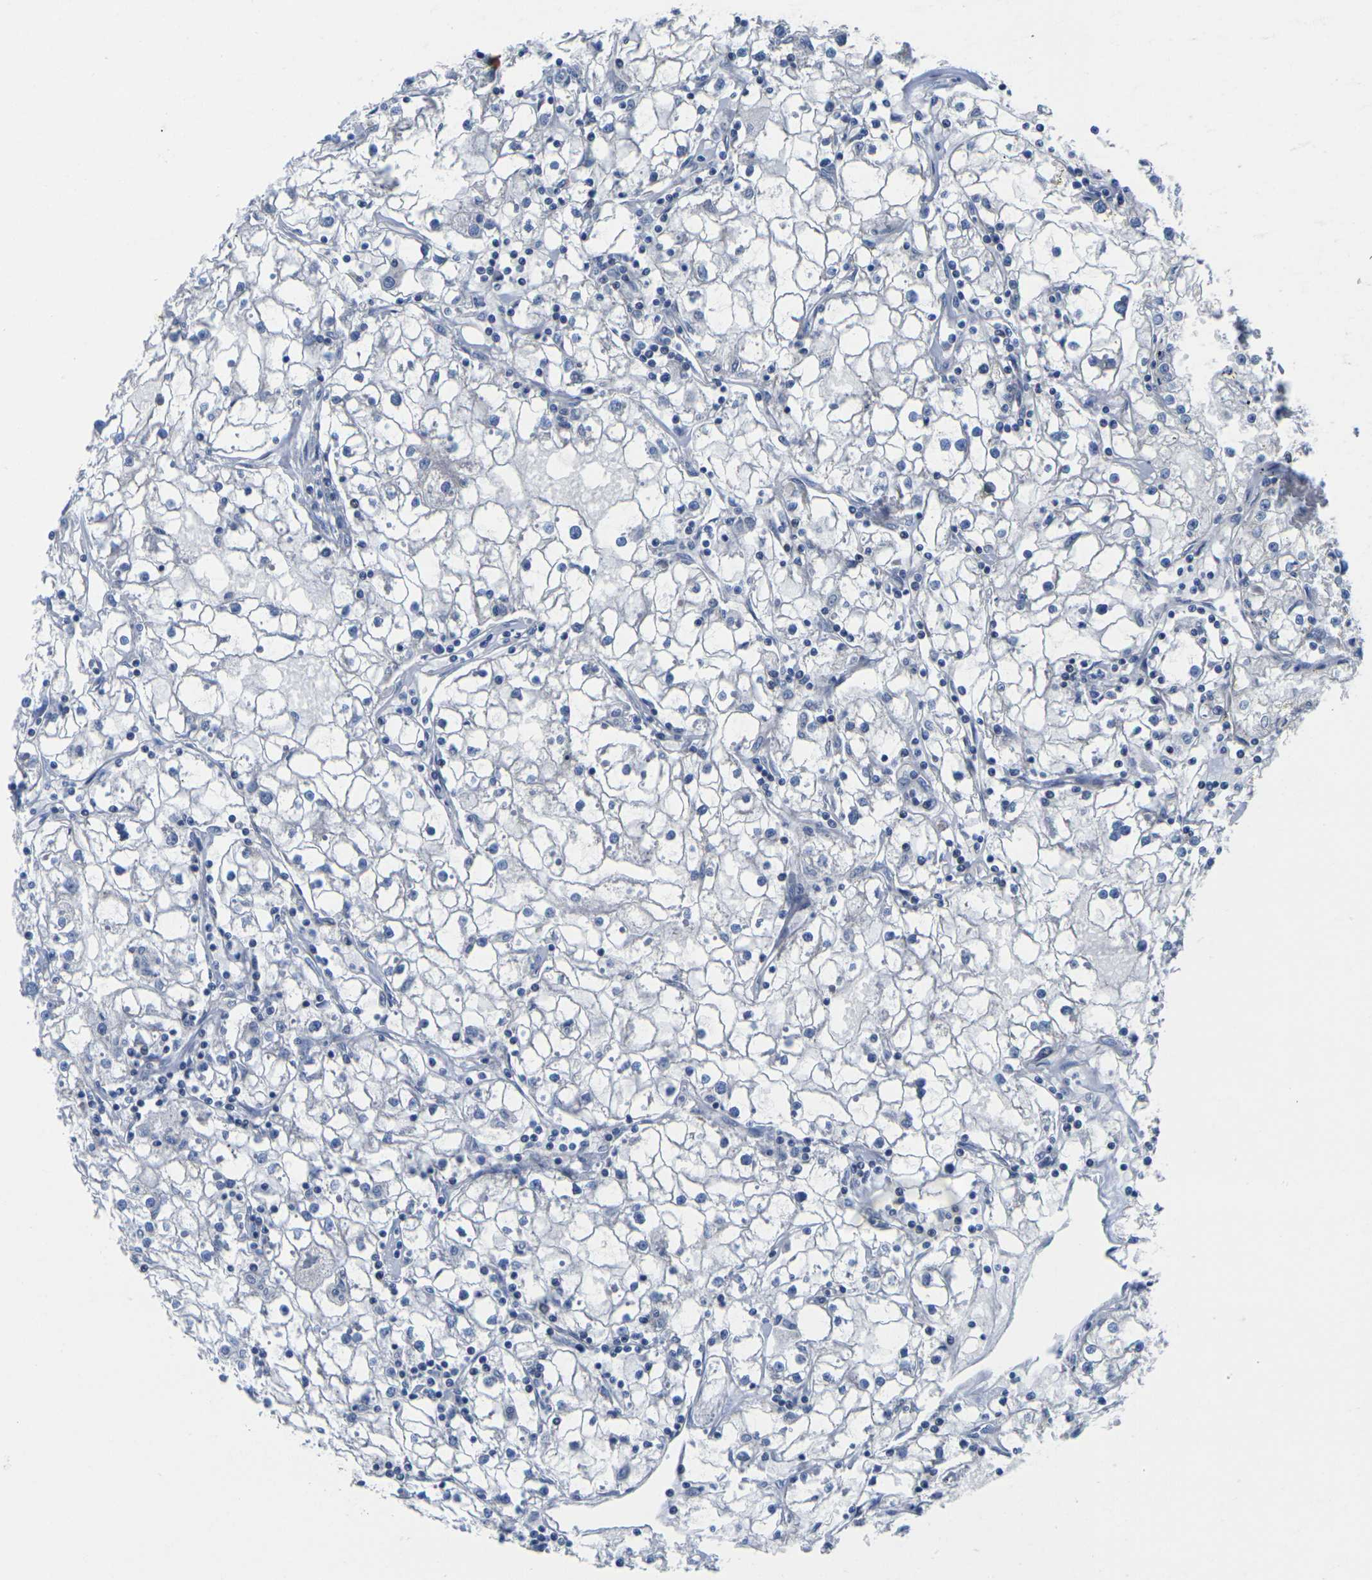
{"staining": {"intensity": "negative", "quantity": "none", "location": "none"}, "tissue": "renal cancer", "cell_type": "Tumor cells", "image_type": "cancer", "snomed": [{"axis": "morphology", "description": "Adenocarcinoma, NOS"}, {"axis": "topography", "description": "Kidney"}], "caption": "Immunohistochemistry micrograph of adenocarcinoma (renal) stained for a protein (brown), which shows no positivity in tumor cells.", "gene": "TMEM204", "patient": {"sex": "male", "age": 56}}